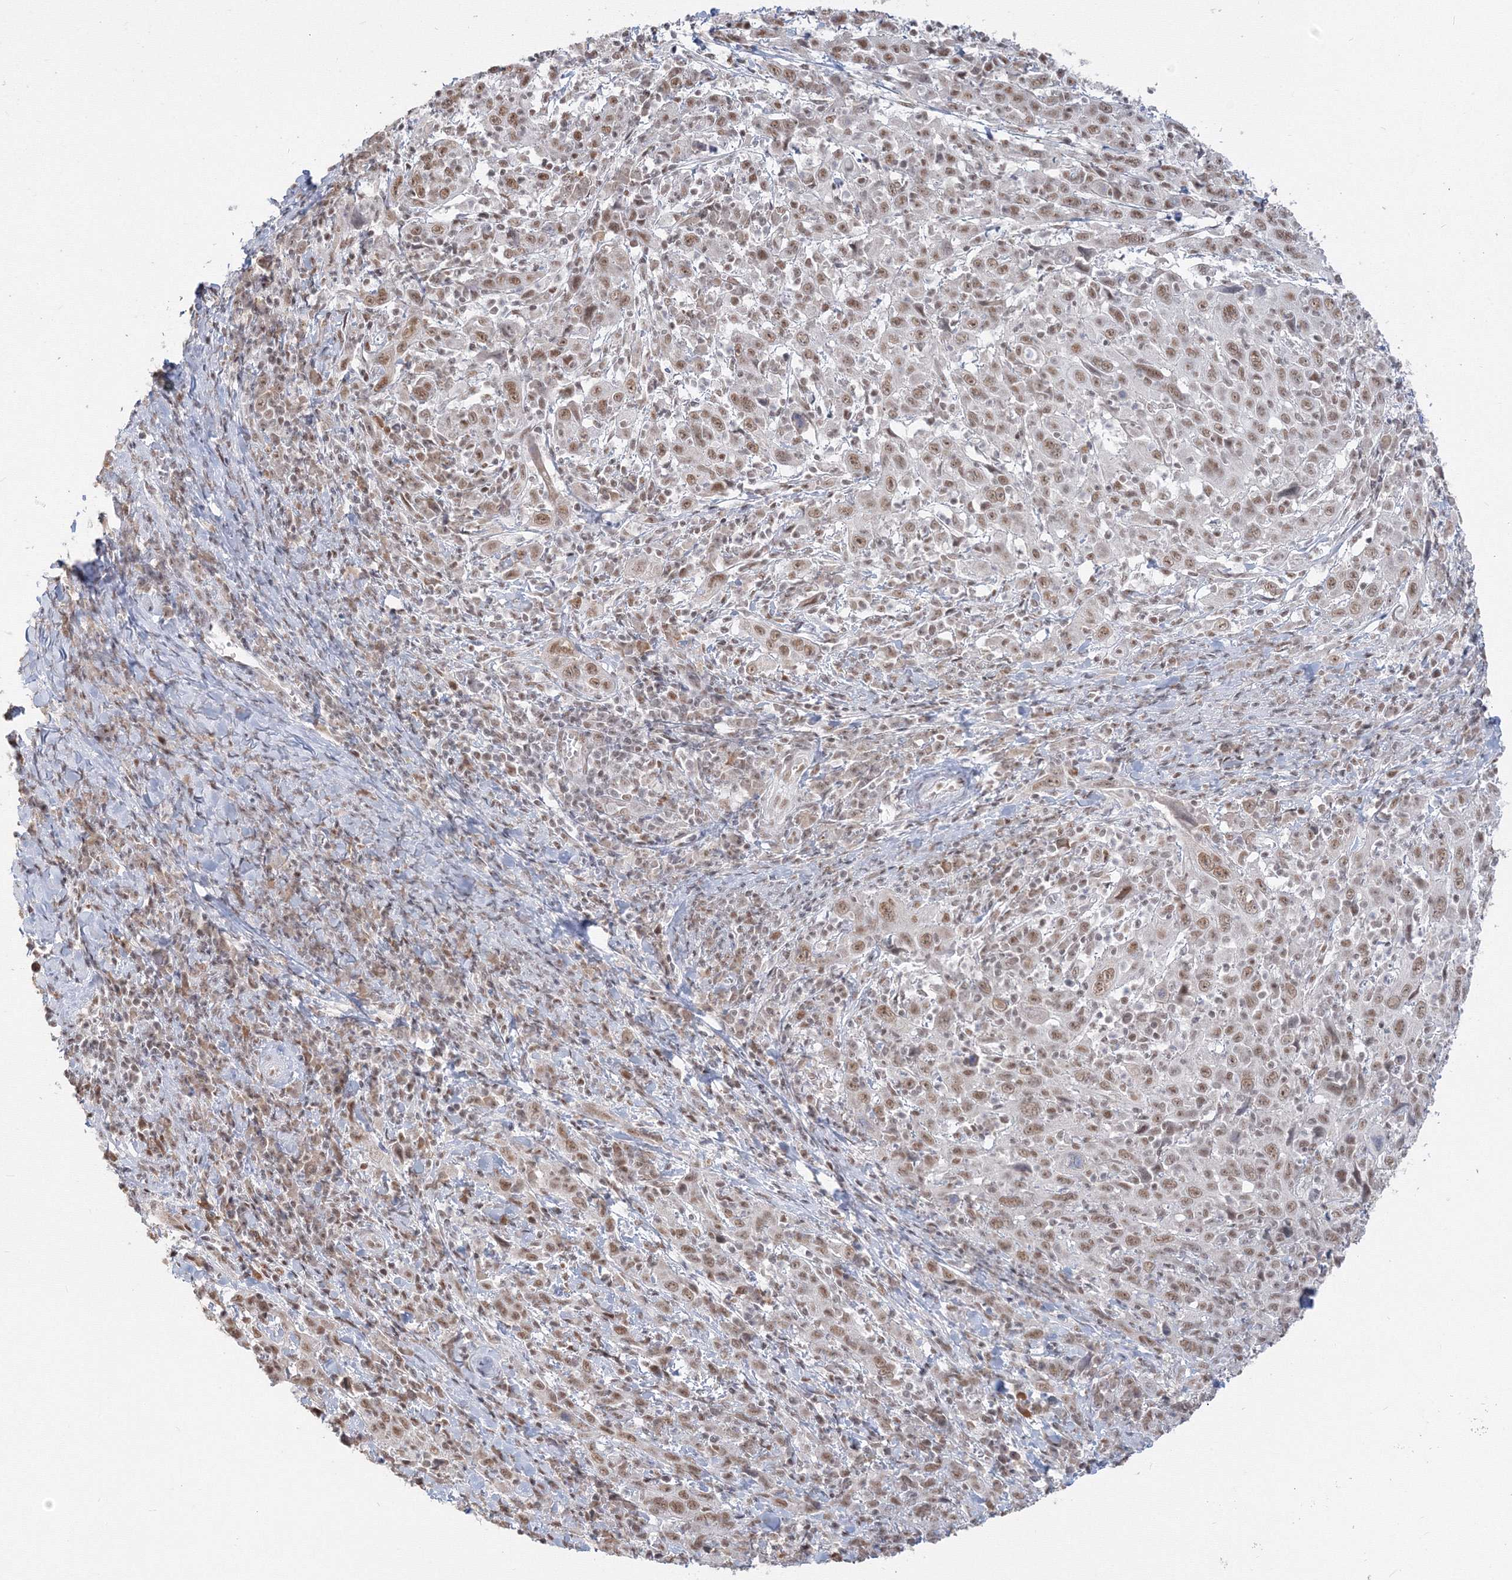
{"staining": {"intensity": "moderate", "quantity": ">75%", "location": "nuclear"}, "tissue": "cervical cancer", "cell_type": "Tumor cells", "image_type": "cancer", "snomed": [{"axis": "morphology", "description": "Squamous cell carcinoma, NOS"}, {"axis": "topography", "description": "Cervix"}], "caption": "A high-resolution image shows immunohistochemistry staining of squamous cell carcinoma (cervical), which reveals moderate nuclear staining in about >75% of tumor cells.", "gene": "PPP4R2", "patient": {"sex": "female", "age": 46}}